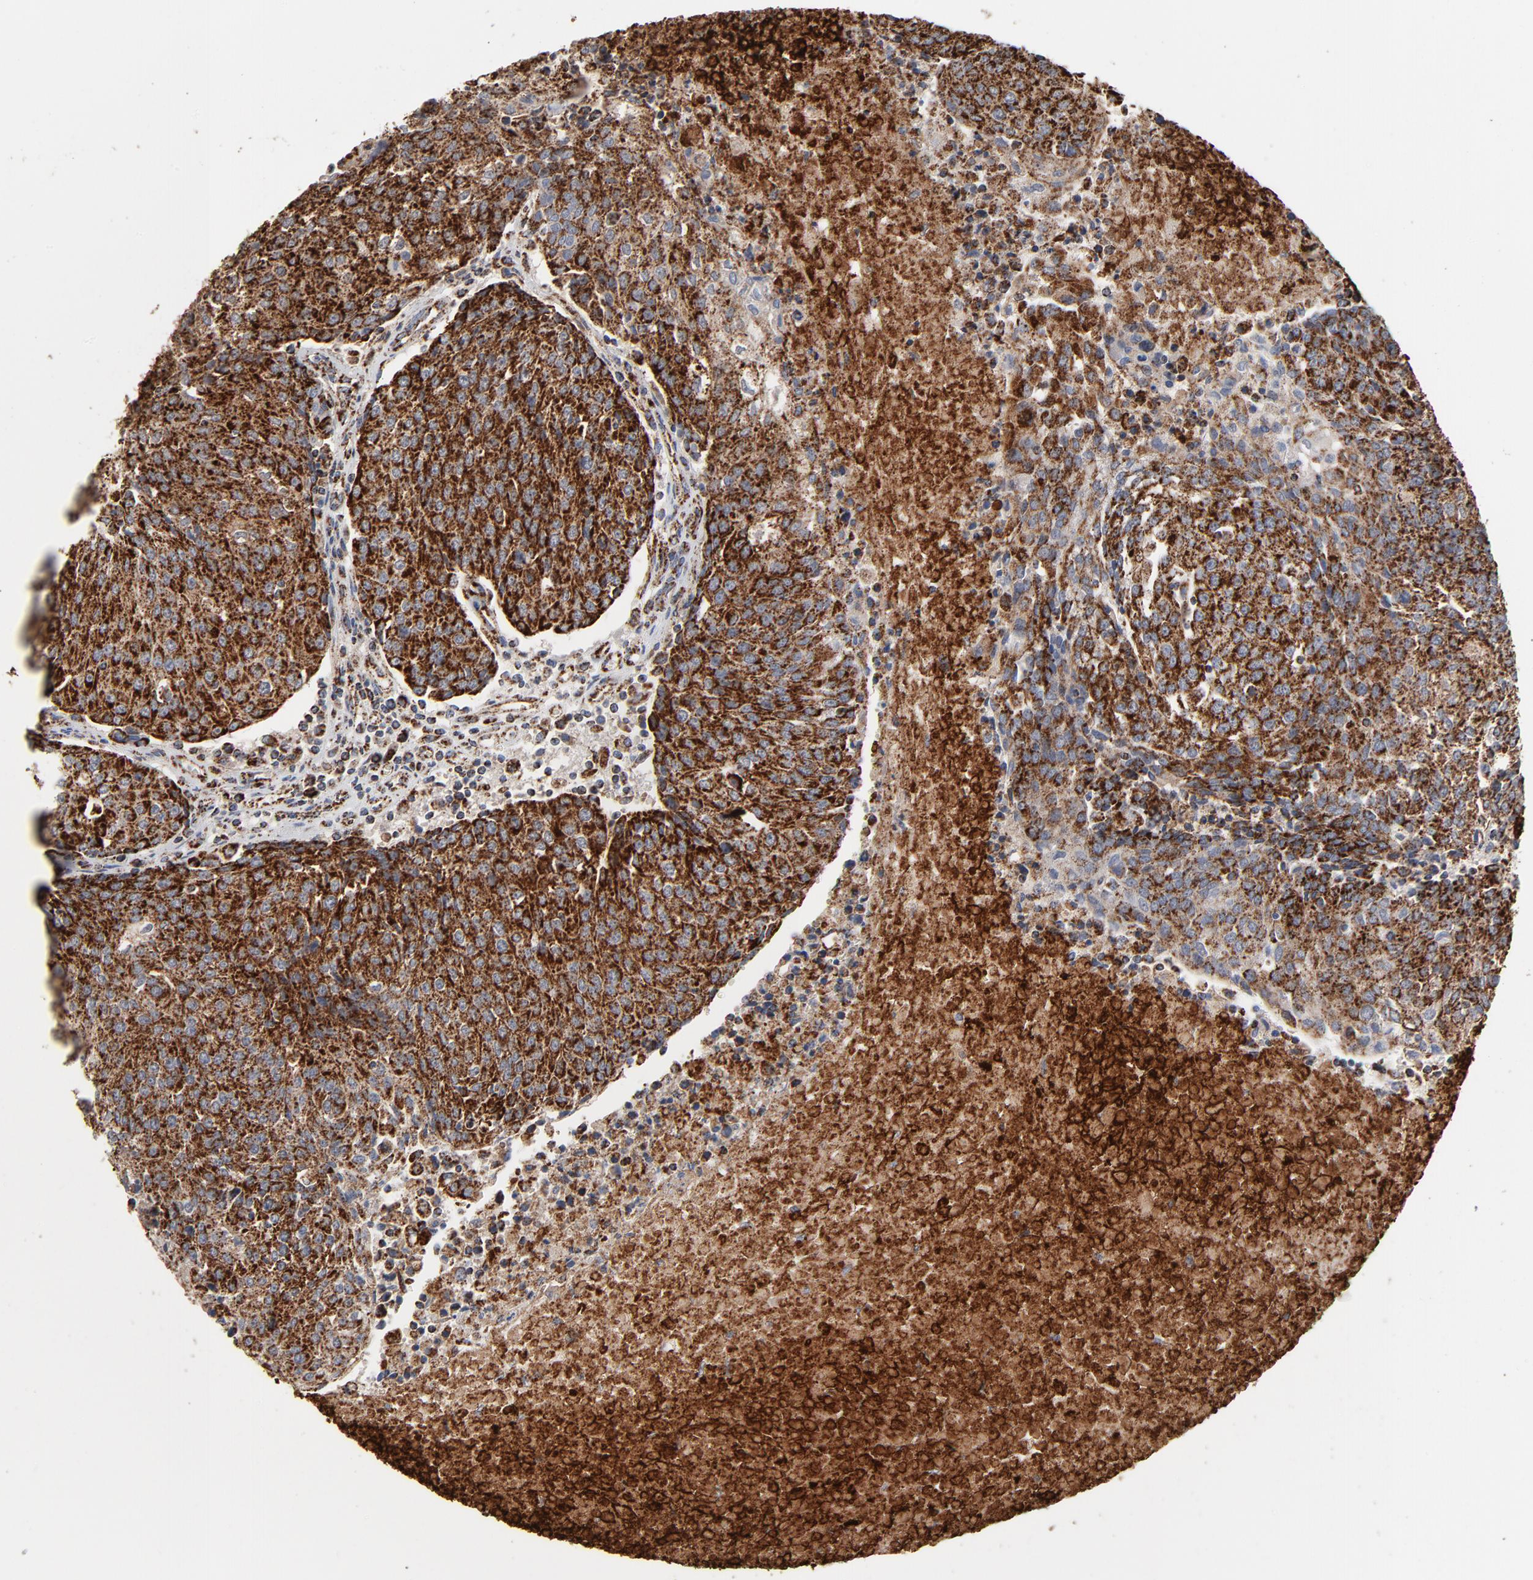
{"staining": {"intensity": "strong", "quantity": ">75%", "location": "cytoplasmic/membranous"}, "tissue": "urothelial cancer", "cell_type": "Tumor cells", "image_type": "cancer", "snomed": [{"axis": "morphology", "description": "Urothelial carcinoma, High grade"}, {"axis": "topography", "description": "Urinary bladder"}], "caption": "IHC histopathology image of neoplastic tissue: urothelial carcinoma (high-grade) stained using IHC exhibits high levels of strong protein expression localized specifically in the cytoplasmic/membranous of tumor cells, appearing as a cytoplasmic/membranous brown color.", "gene": "UQCRC1", "patient": {"sex": "female", "age": 85}}